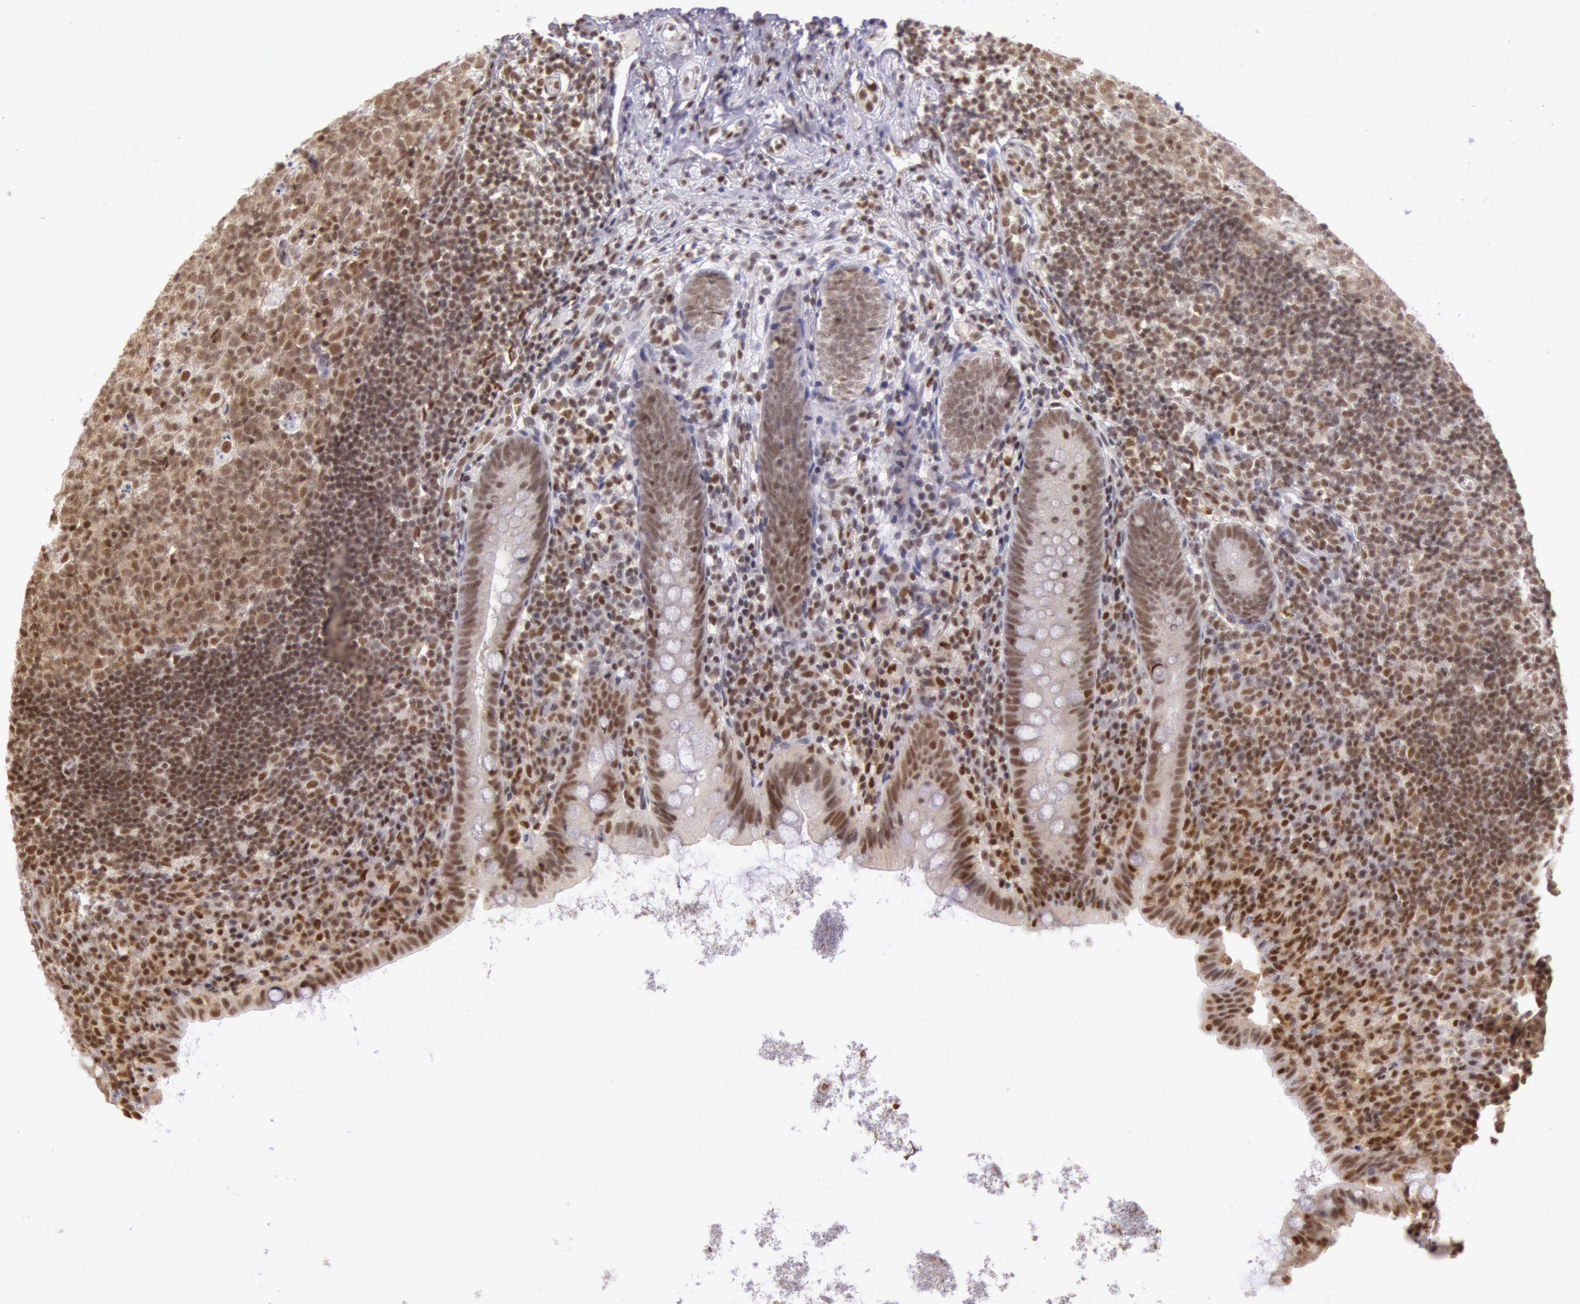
{"staining": {"intensity": "strong", "quantity": ">75%", "location": "nuclear"}, "tissue": "appendix", "cell_type": "Glandular cells", "image_type": "normal", "snomed": [{"axis": "morphology", "description": "Normal tissue, NOS"}, {"axis": "topography", "description": "Appendix"}], "caption": "Strong nuclear staining is appreciated in approximately >75% of glandular cells in benign appendix. (DAB IHC with brightfield microscopy, high magnification).", "gene": "ESS2", "patient": {"sex": "female", "age": 9}}